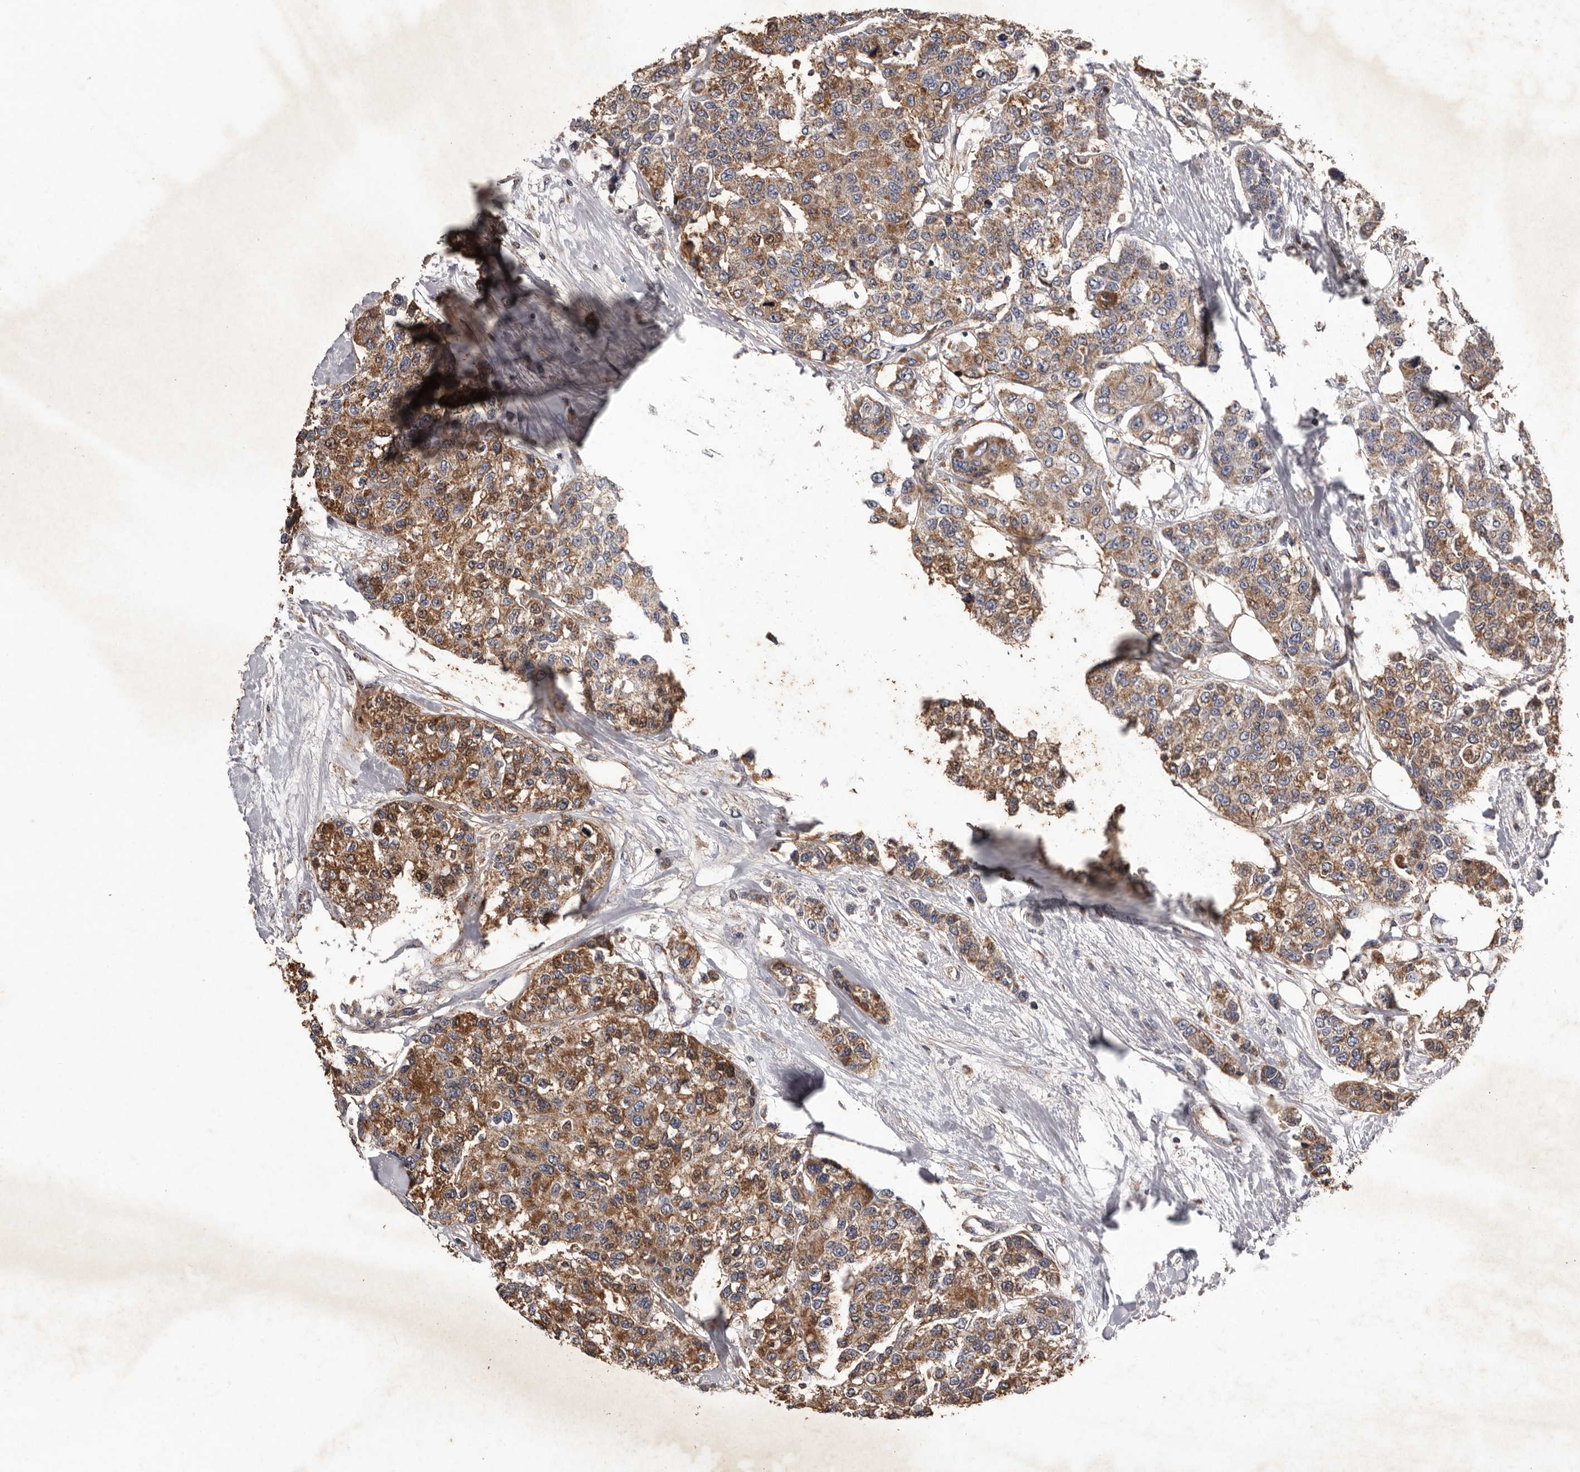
{"staining": {"intensity": "moderate", "quantity": ">75%", "location": "cytoplasmic/membranous"}, "tissue": "breast cancer", "cell_type": "Tumor cells", "image_type": "cancer", "snomed": [{"axis": "morphology", "description": "Duct carcinoma"}, {"axis": "topography", "description": "Breast"}], "caption": "Immunohistochemistry (IHC) photomicrograph of breast cancer stained for a protein (brown), which exhibits medium levels of moderate cytoplasmic/membranous expression in approximately >75% of tumor cells.", "gene": "CXCL14", "patient": {"sex": "female", "age": 51}}